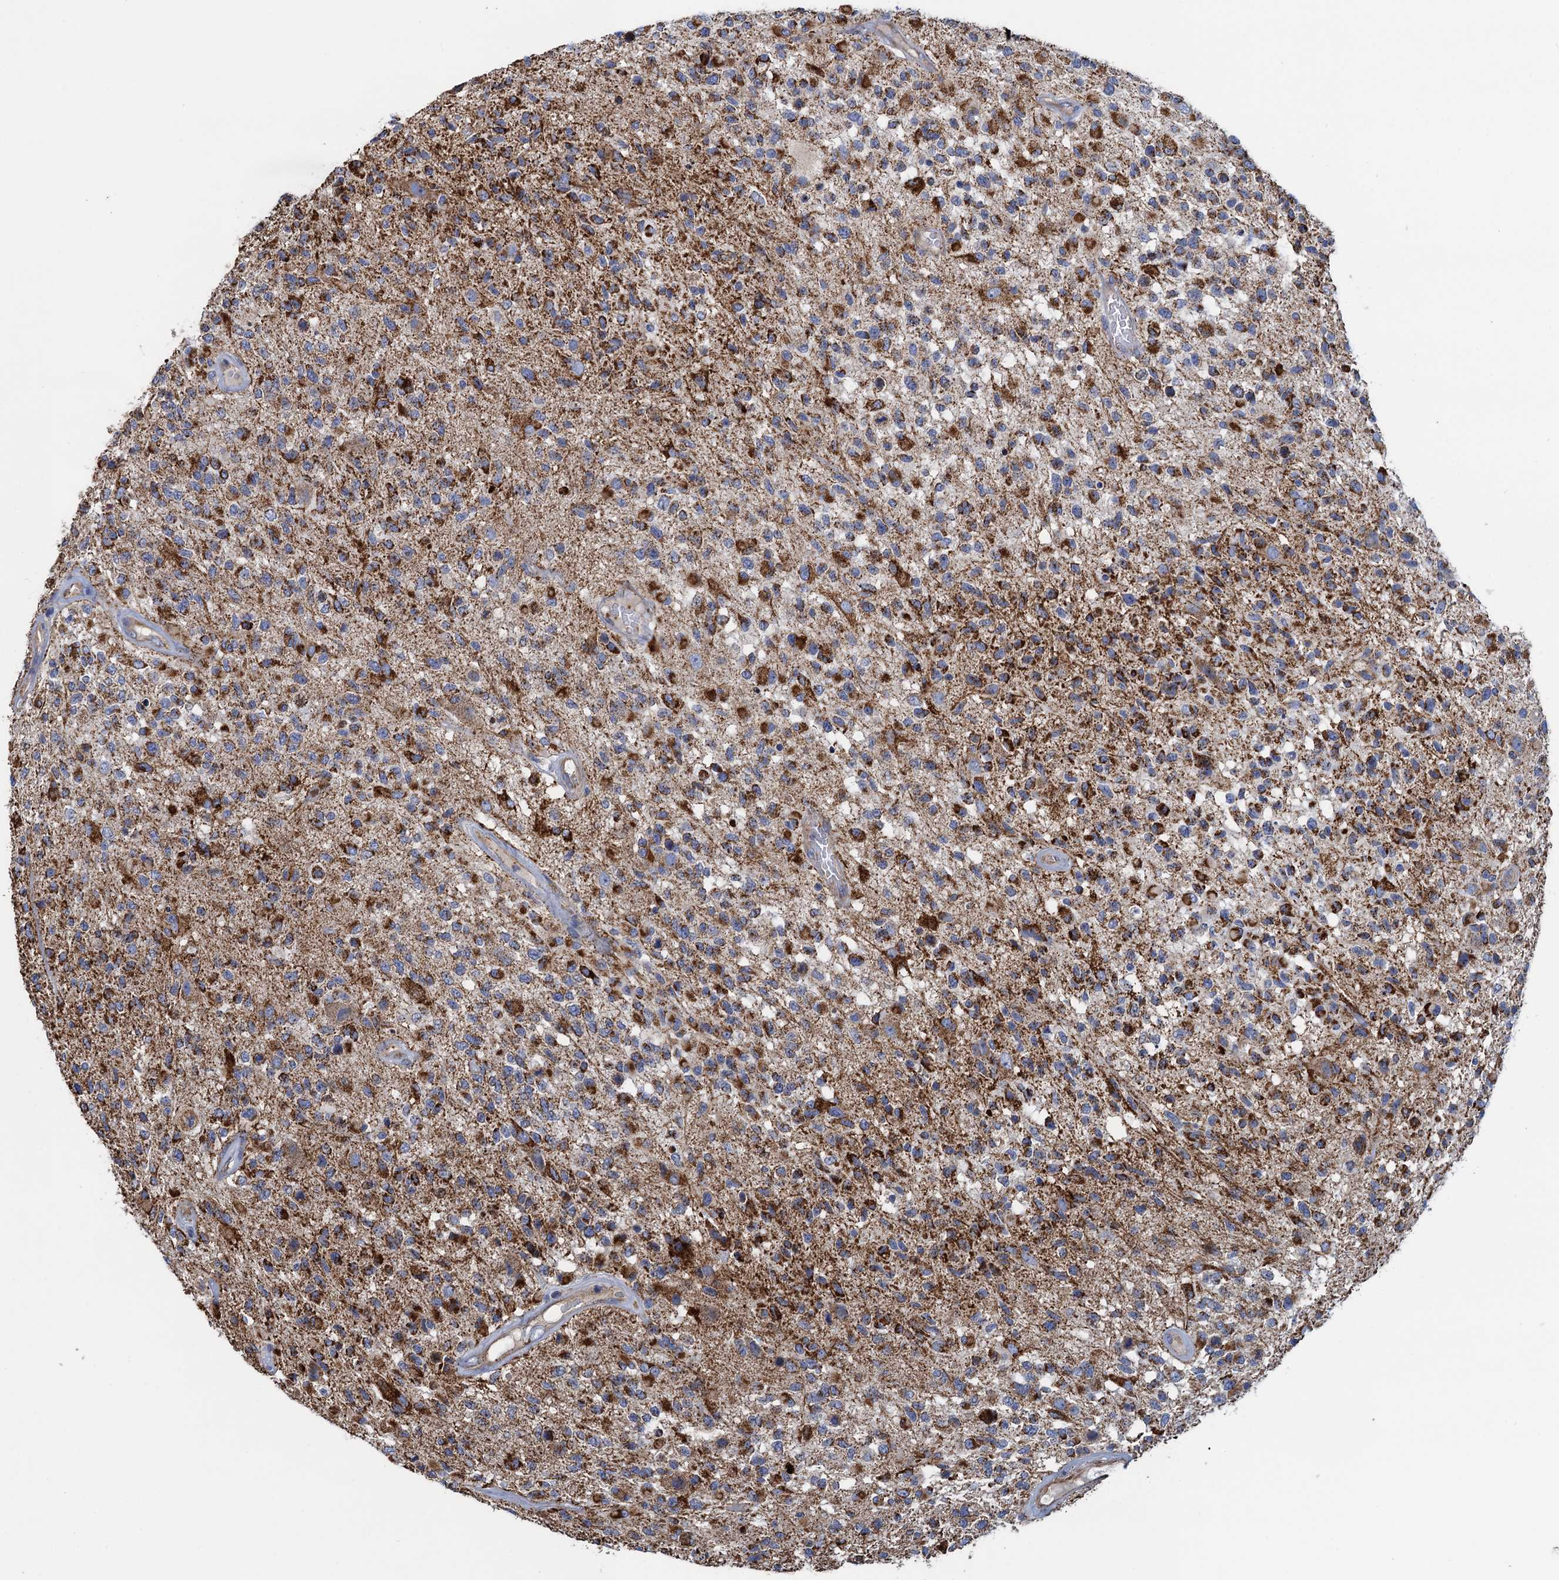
{"staining": {"intensity": "strong", "quantity": ">75%", "location": "cytoplasmic/membranous"}, "tissue": "glioma", "cell_type": "Tumor cells", "image_type": "cancer", "snomed": [{"axis": "morphology", "description": "Glioma, malignant, High grade"}, {"axis": "morphology", "description": "Glioblastoma, NOS"}, {"axis": "topography", "description": "Brain"}], "caption": "Strong cytoplasmic/membranous expression is identified in about >75% of tumor cells in glioma. (DAB = brown stain, brightfield microscopy at high magnification).", "gene": "GCSH", "patient": {"sex": "male", "age": 60}}